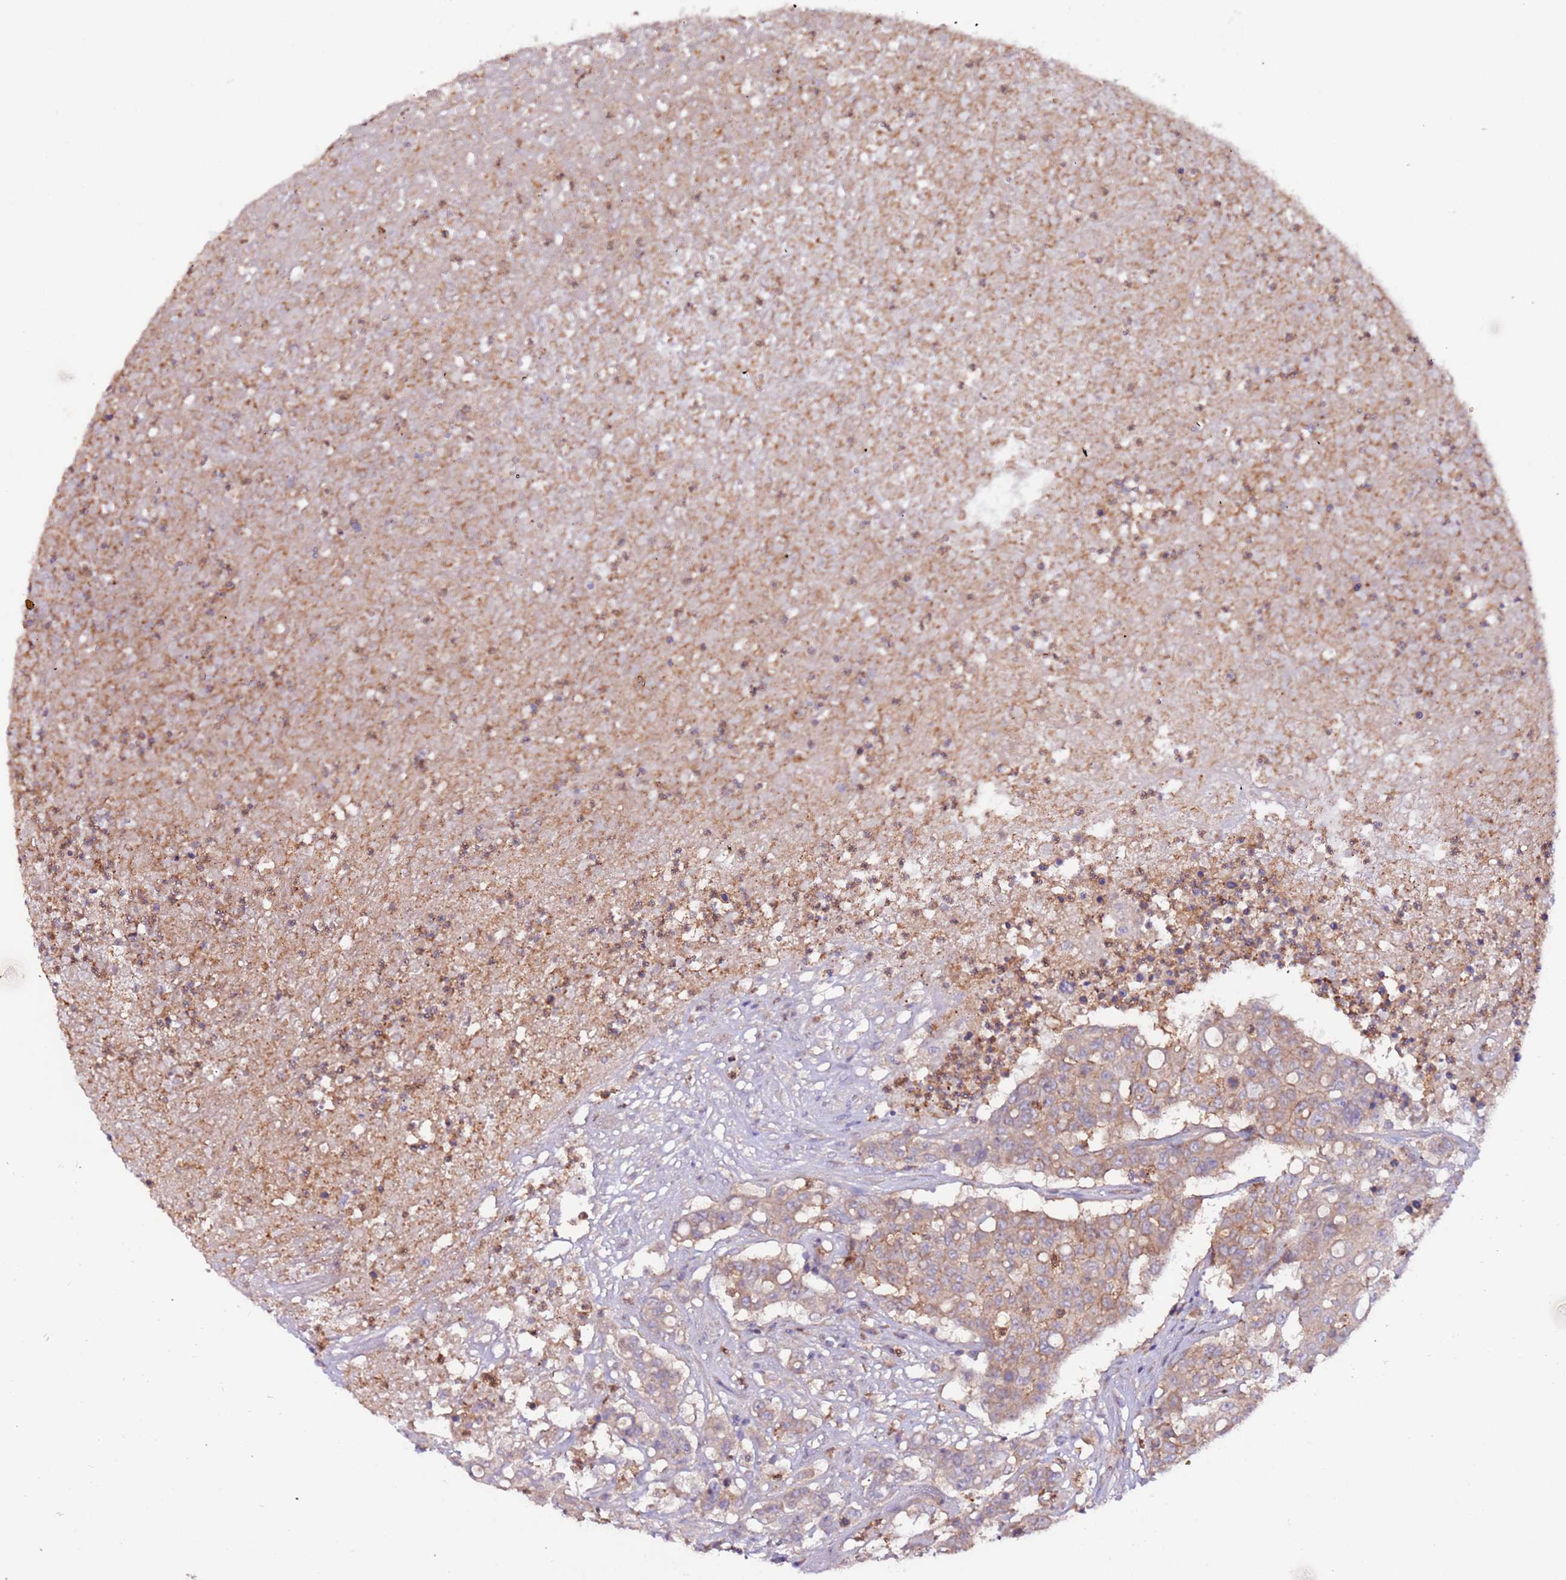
{"staining": {"intensity": "moderate", "quantity": ">75%", "location": "cytoplasmic/membranous"}, "tissue": "colorectal cancer", "cell_type": "Tumor cells", "image_type": "cancer", "snomed": [{"axis": "morphology", "description": "Adenocarcinoma, NOS"}, {"axis": "topography", "description": "Colon"}], "caption": "Approximately >75% of tumor cells in adenocarcinoma (colorectal) show moderate cytoplasmic/membranous protein positivity as visualized by brown immunohistochemical staining.", "gene": "FLVCR1", "patient": {"sex": "male", "age": 51}}